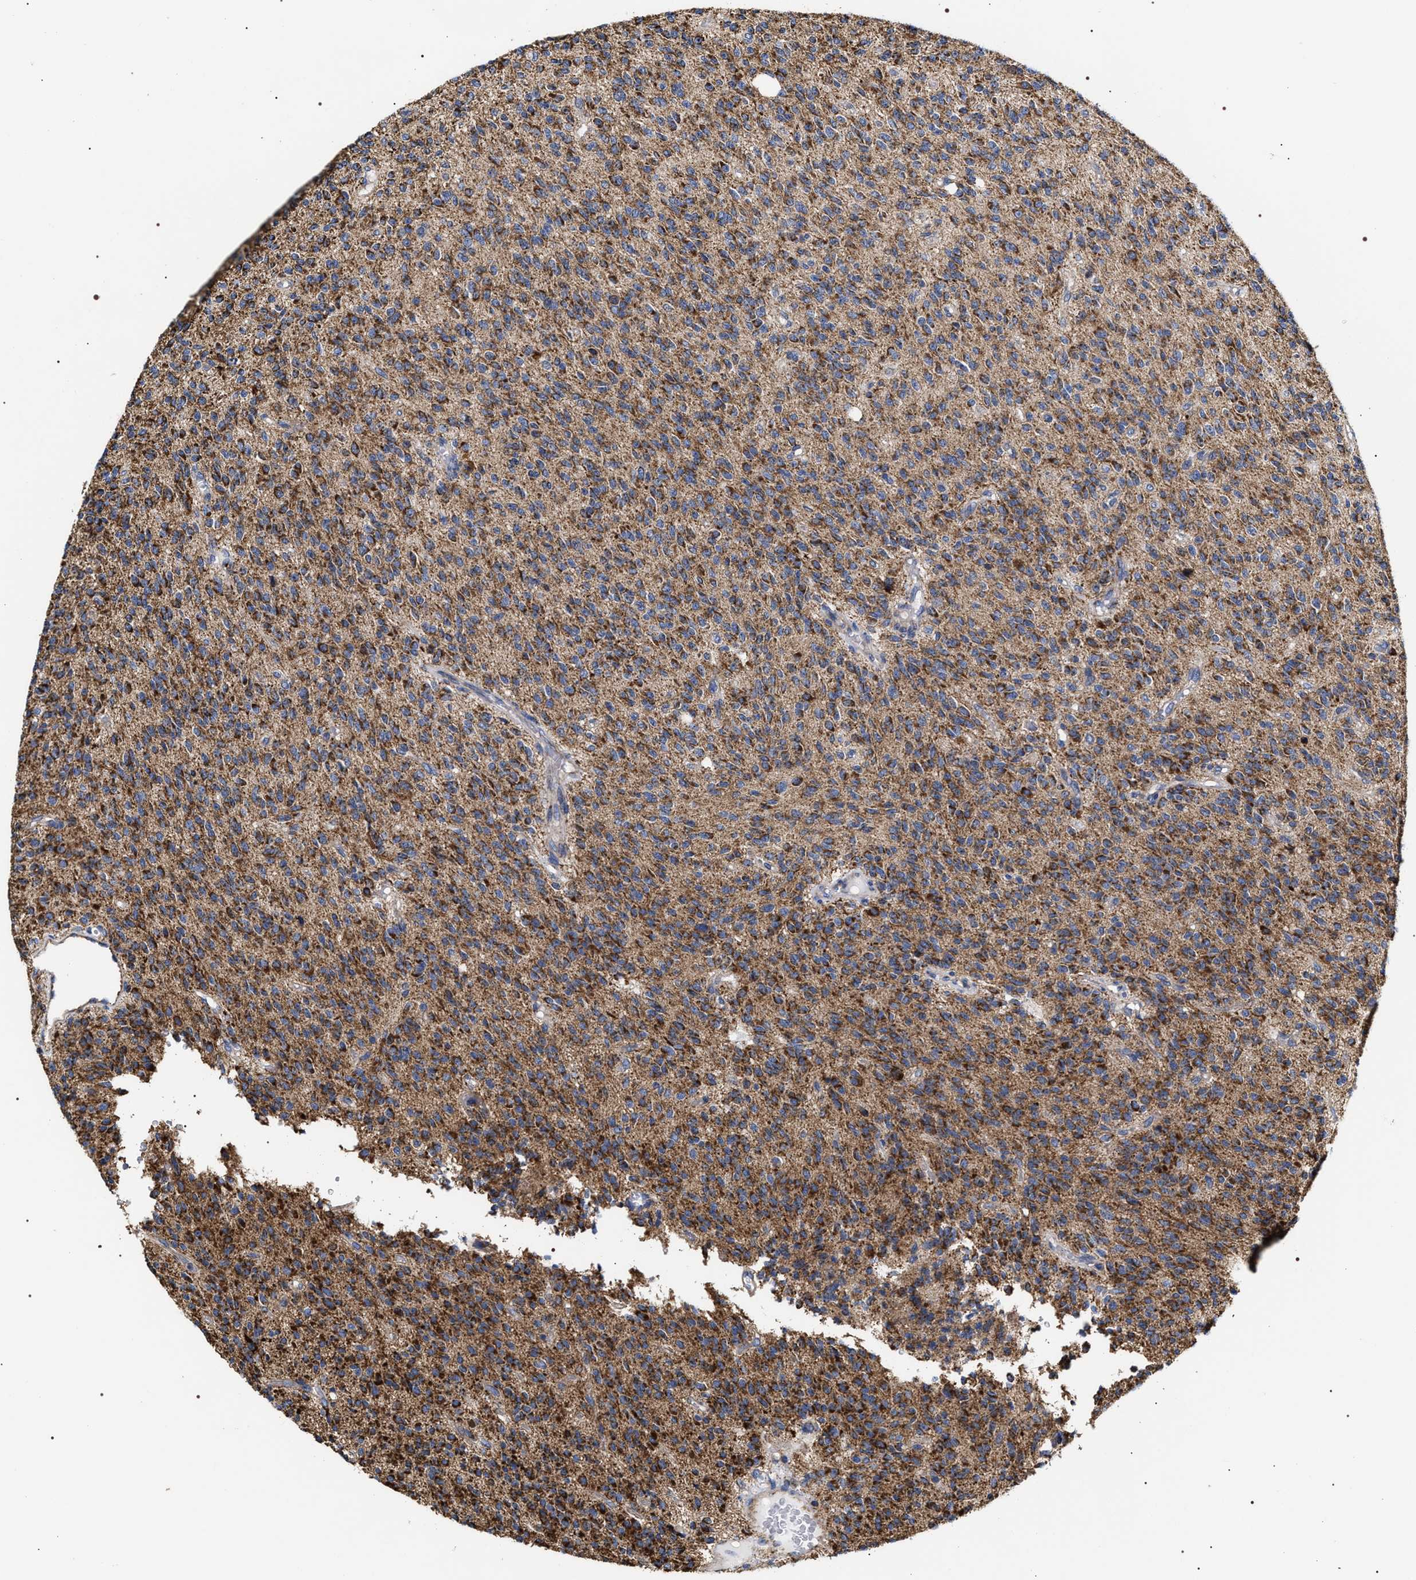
{"staining": {"intensity": "strong", "quantity": ">75%", "location": "cytoplasmic/membranous"}, "tissue": "glioma", "cell_type": "Tumor cells", "image_type": "cancer", "snomed": [{"axis": "morphology", "description": "Glioma, malignant, High grade"}, {"axis": "topography", "description": "Brain"}], "caption": "A photomicrograph of malignant high-grade glioma stained for a protein demonstrates strong cytoplasmic/membranous brown staining in tumor cells.", "gene": "COG5", "patient": {"sex": "male", "age": 34}}